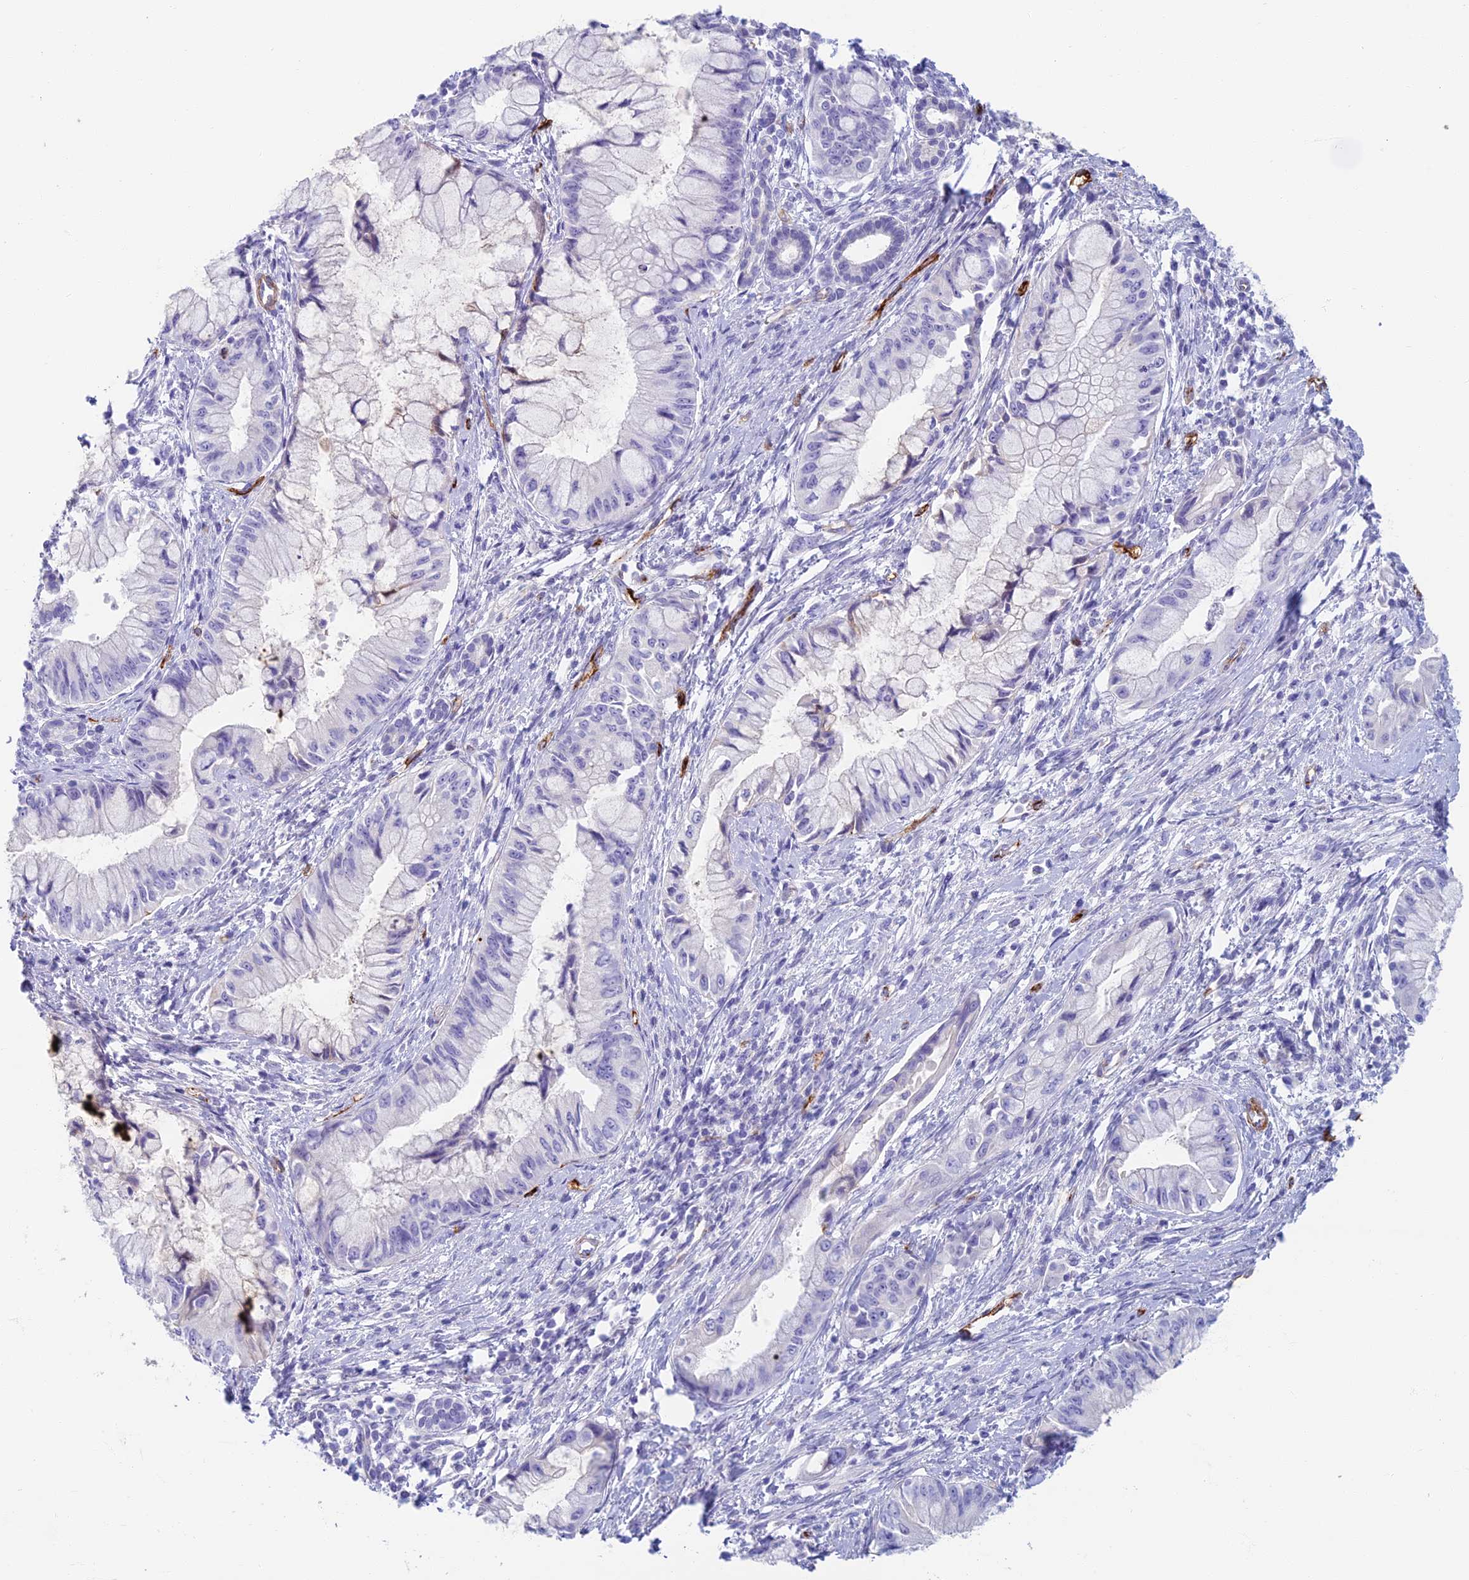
{"staining": {"intensity": "negative", "quantity": "none", "location": "none"}, "tissue": "pancreatic cancer", "cell_type": "Tumor cells", "image_type": "cancer", "snomed": [{"axis": "morphology", "description": "Adenocarcinoma, NOS"}, {"axis": "topography", "description": "Pancreas"}], "caption": "A photomicrograph of pancreatic adenocarcinoma stained for a protein exhibits no brown staining in tumor cells.", "gene": "ETFRF1", "patient": {"sex": "male", "age": 48}}